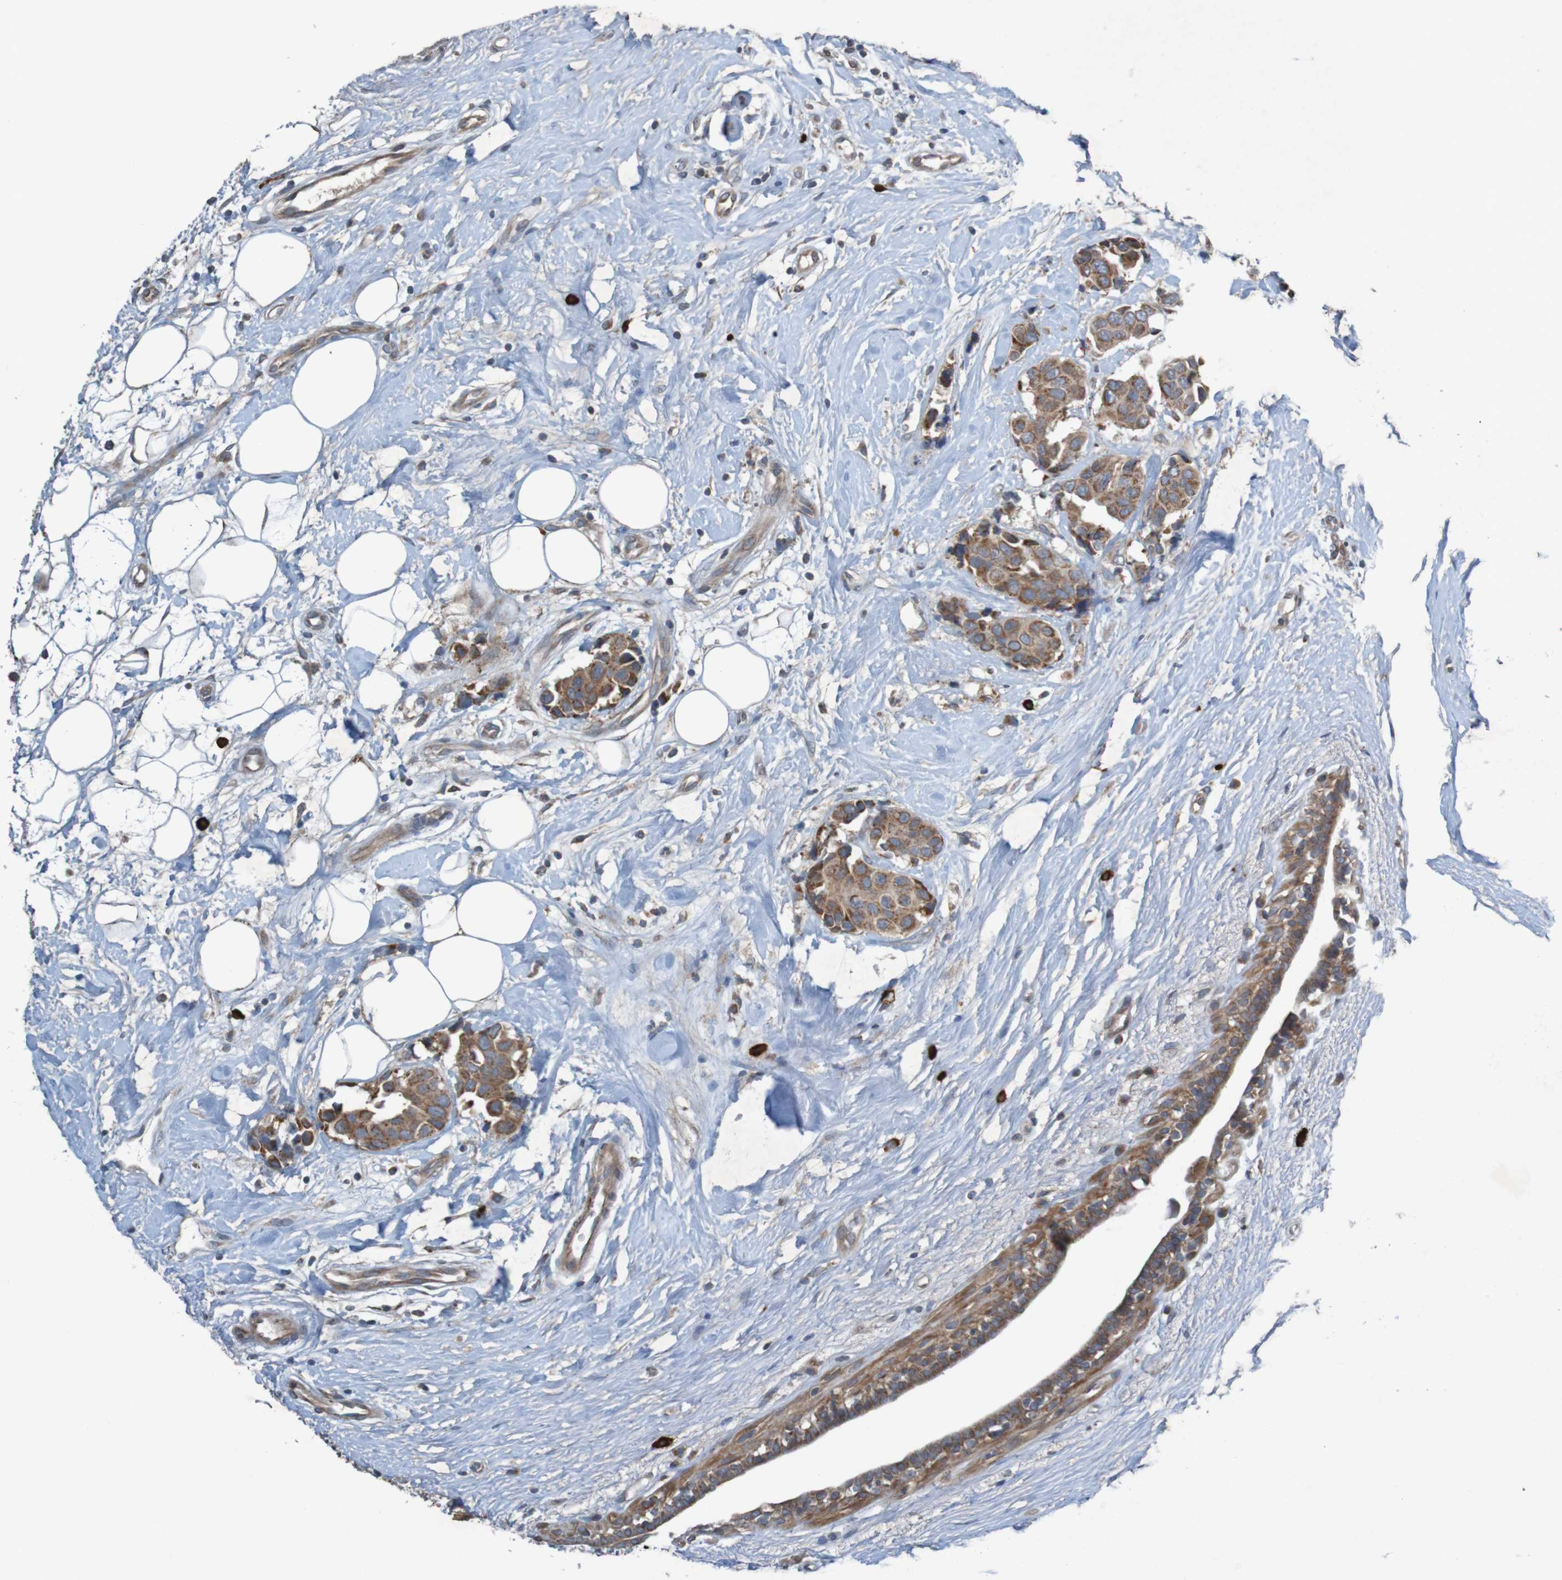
{"staining": {"intensity": "moderate", "quantity": ">75%", "location": "cytoplasmic/membranous"}, "tissue": "breast cancer", "cell_type": "Tumor cells", "image_type": "cancer", "snomed": [{"axis": "morphology", "description": "Normal tissue, NOS"}, {"axis": "morphology", "description": "Duct carcinoma"}, {"axis": "topography", "description": "Breast"}], "caption": "About >75% of tumor cells in intraductal carcinoma (breast) demonstrate moderate cytoplasmic/membranous protein staining as visualized by brown immunohistochemical staining.", "gene": "B3GAT2", "patient": {"sex": "female", "age": 39}}